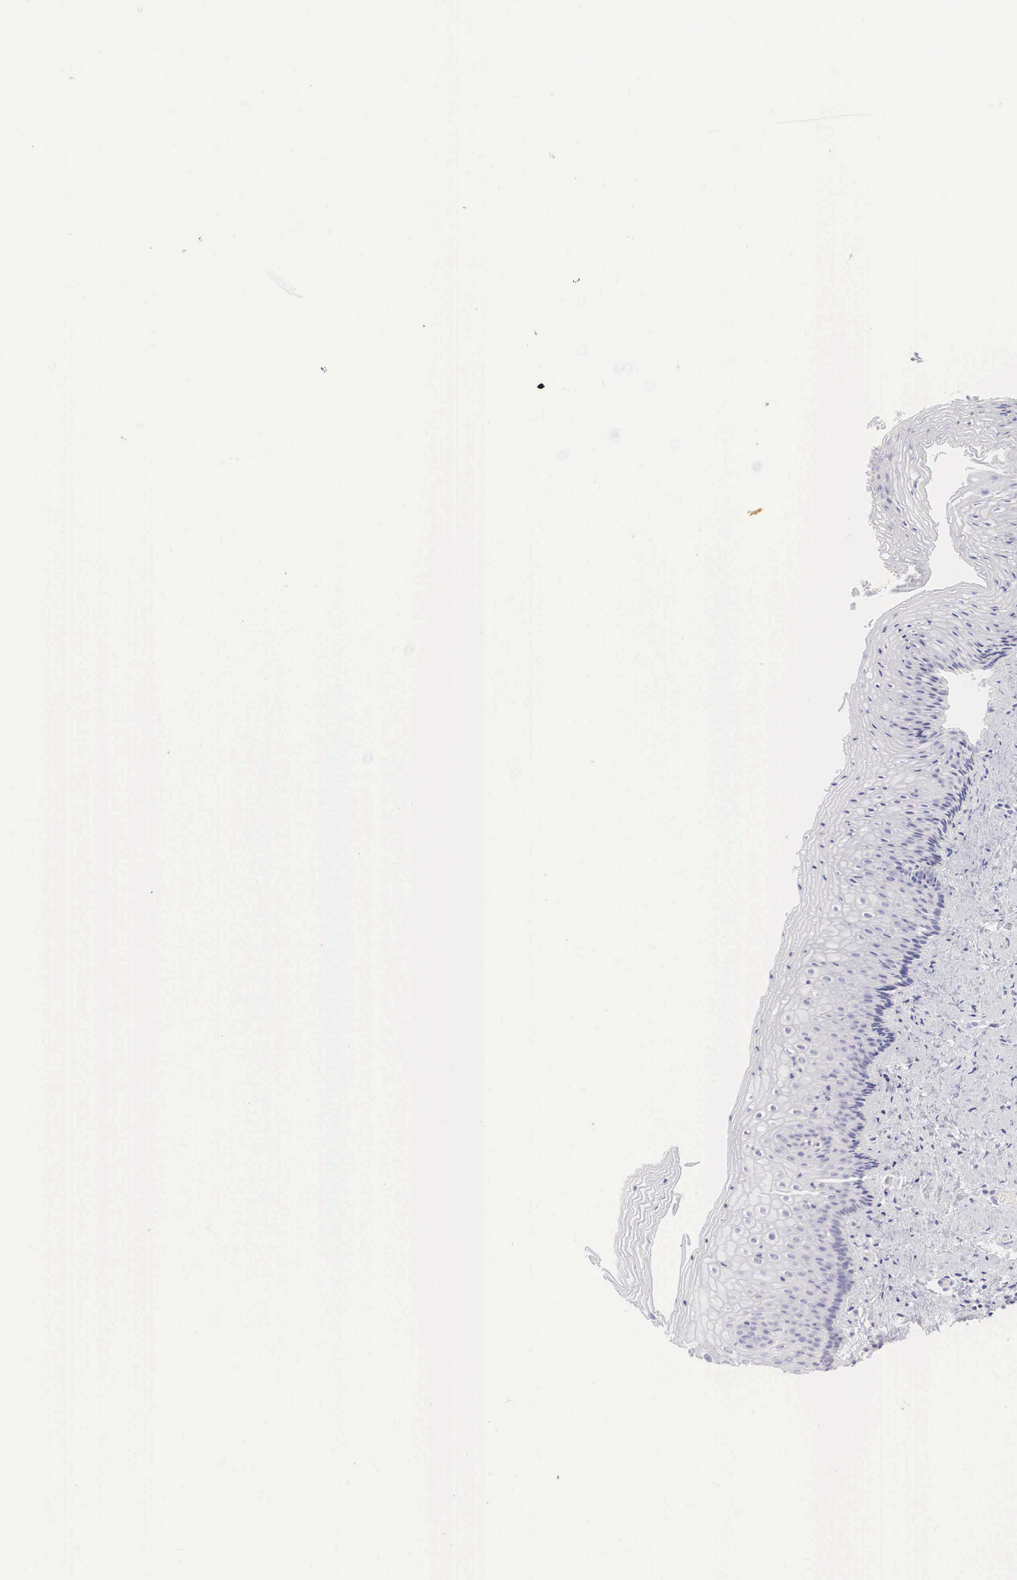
{"staining": {"intensity": "negative", "quantity": "none", "location": "none"}, "tissue": "vagina", "cell_type": "Squamous epithelial cells", "image_type": "normal", "snomed": [{"axis": "morphology", "description": "Normal tissue, NOS"}, {"axis": "topography", "description": "Vagina"}], "caption": "Normal vagina was stained to show a protein in brown. There is no significant staining in squamous epithelial cells. (Immunohistochemistry (ihc), brightfield microscopy, high magnification).", "gene": "TYR", "patient": {"sex": "female", "age": 46}}